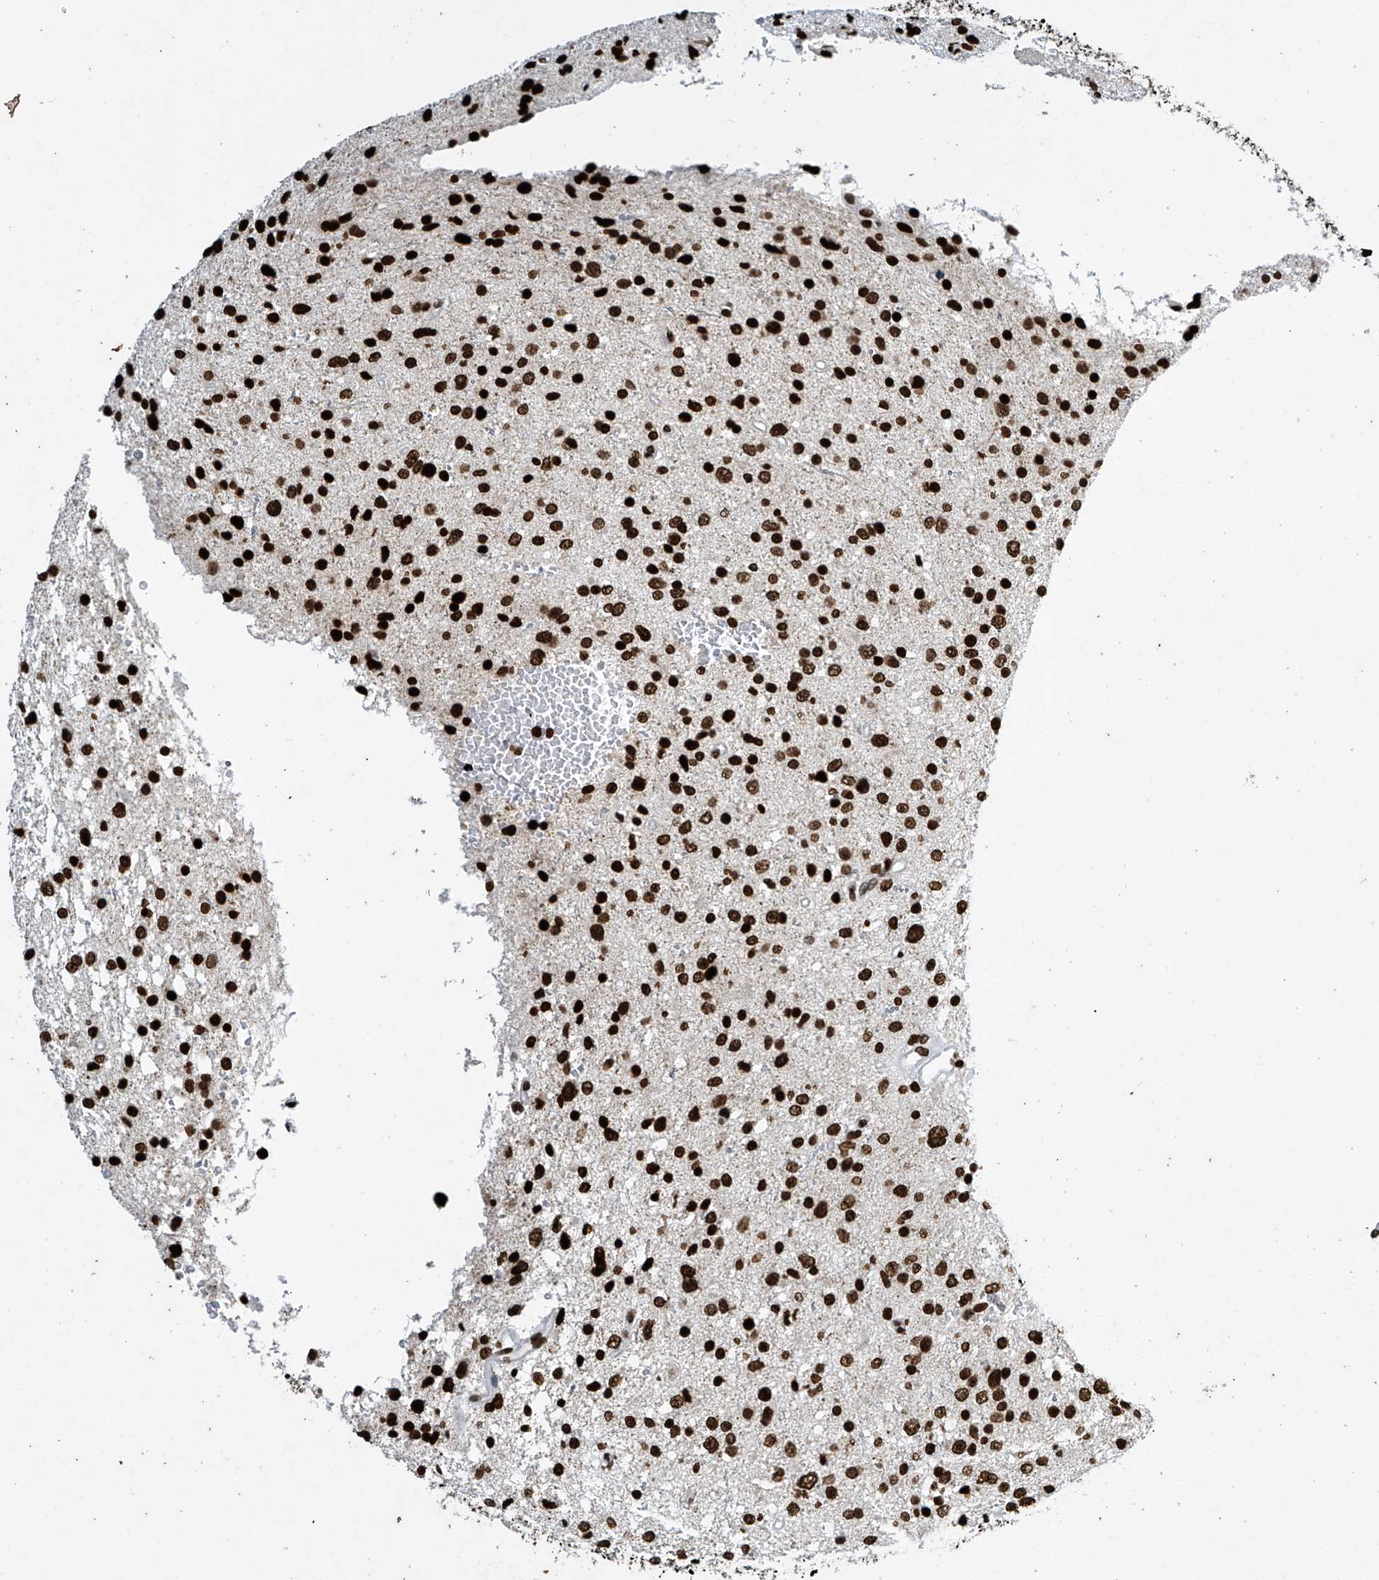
{"staining": {"intensity": "strong", "quantity": ">75%", "location": "nuclear"}, "tissue": "glioma", "cell_type": "Tumor cells", "image_type": "cancer", "snomed": [{"axis": "morphology", "description": "Glioma, malignant, Low grade"}, {"axis": "topography", "description": "Brain"}], "caption": "Low-grade glioma (malignant) was stained to show a protein in brown. There is high levels of strong nuclear staining in about >75% of tumor cells. The protein is shown in brown color, while the nuclei are stained blue.", "gene": "H4C16", "patient": {"sex": "female", "age": 37}}